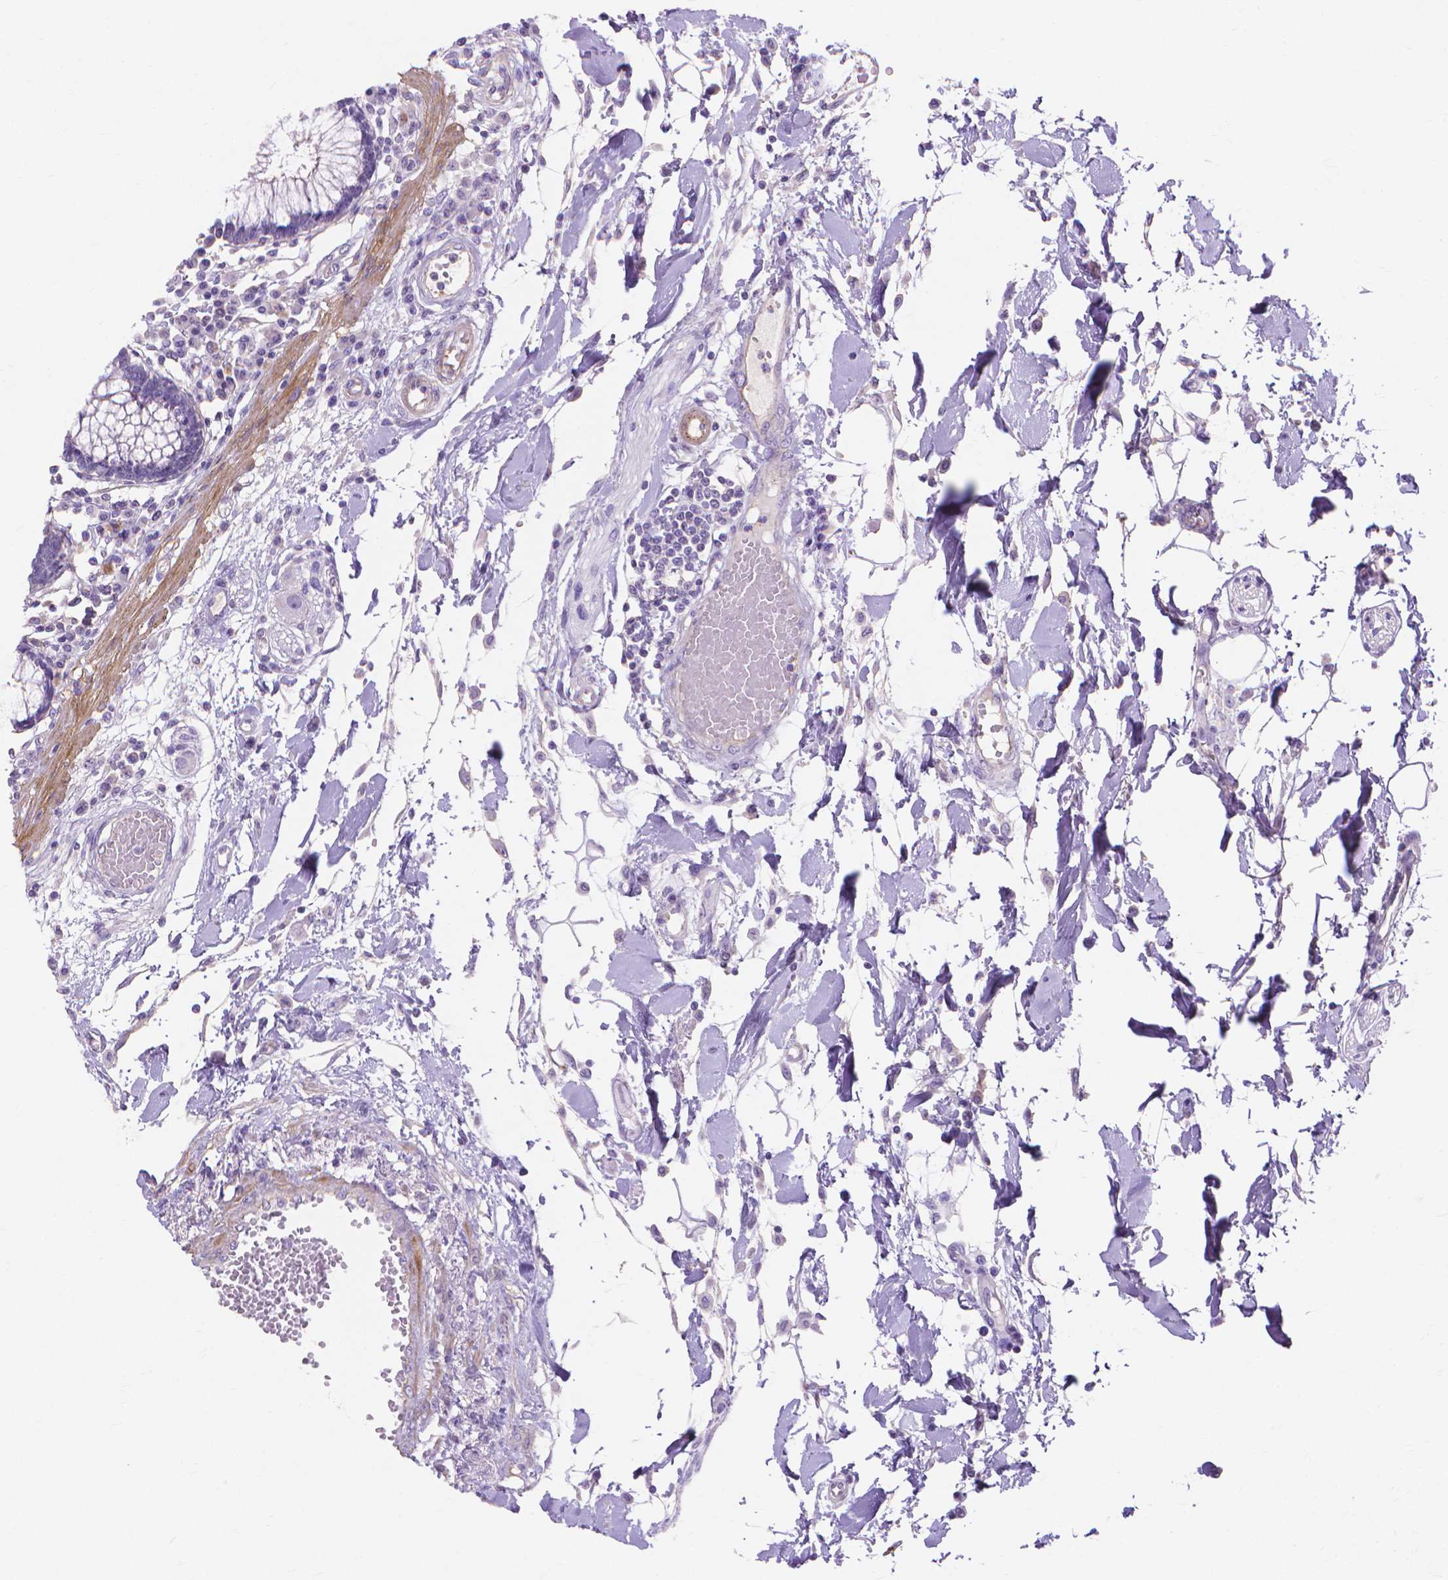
{"staining": {"intensity": "negative", "quantity": "none", "location": "none"}, "tissue": "colon", "cell_type": "Endothelial cells", "image_type": "normal", "snomed": [{"axis": "morphology", "description": "Normal tissue, NOS"}, {"axis": "morphology", "description": "Adenocarcinoma, NOS"}, {"axis": "topography", "description": "Colon"}], "caption": "Benign colon was stained to show a protein in brown. There is no significant expression in endothelial cells.", "gene": "MBLAC1", "patient": {"sex": "male", "age": 83}}